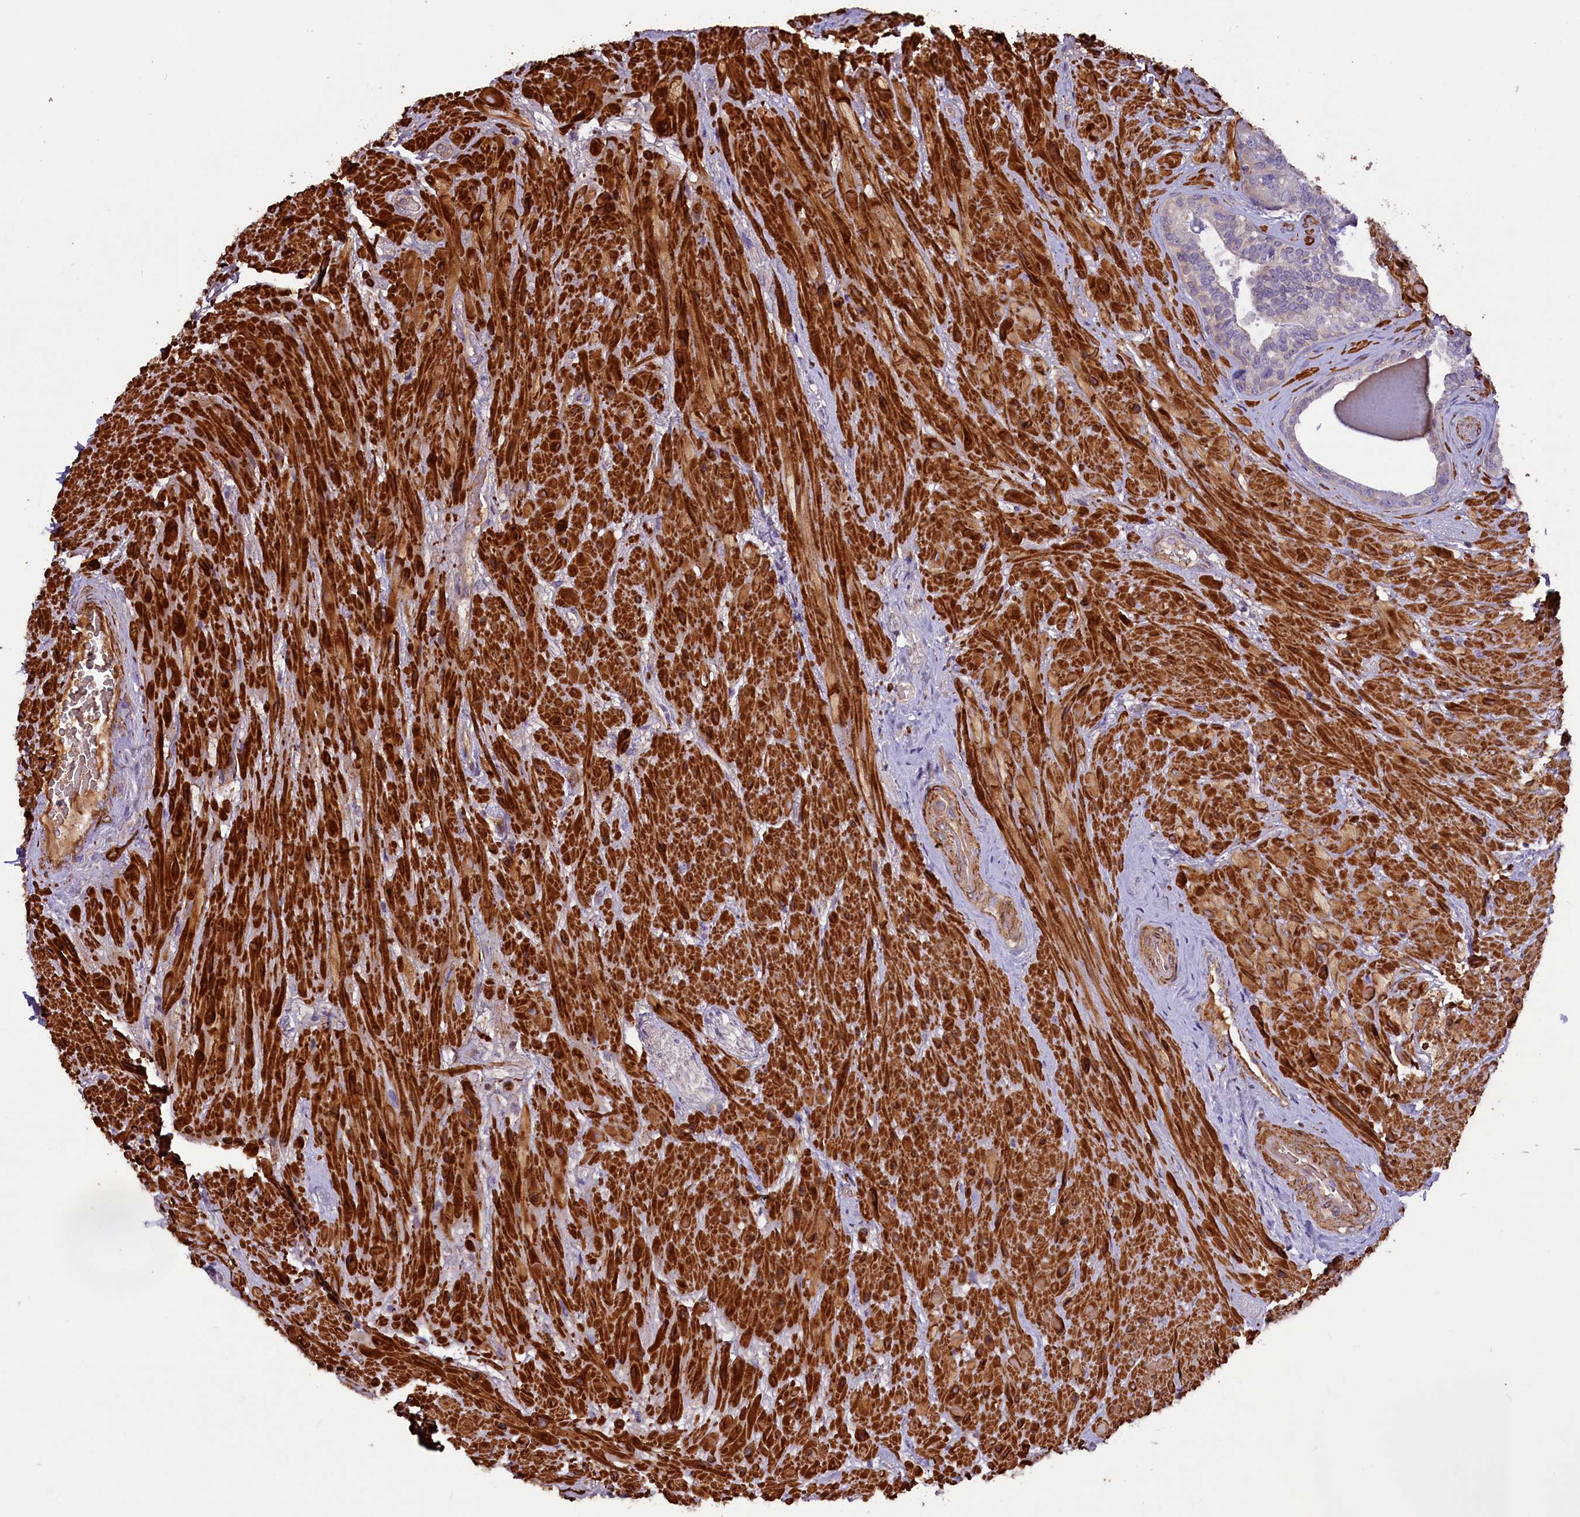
{"staining": {"intensity": "negative", "quantity": "none", "location": "none"}, "tissue": "seminal vesicle", "cell_type": "Glandular cells", "image_type": "normal", "snomed": [{"axis": "morphology", "description": "Normal tissue, NOS"}, {"axis": "topography", "description": "Prostate and seminal vesicle, NOS"}, {"axis": "topography", "description": "Prostate"}, {"axis": "topography", "description": "Seminal veicle"}], "caption": "Immunohistochemistry image of normal human seminal vesicle stained for a protein (brown), which shows no positivity in glandular cells.", "gene": "FUZ", "patient": {"sex": "male", "age": 67}}